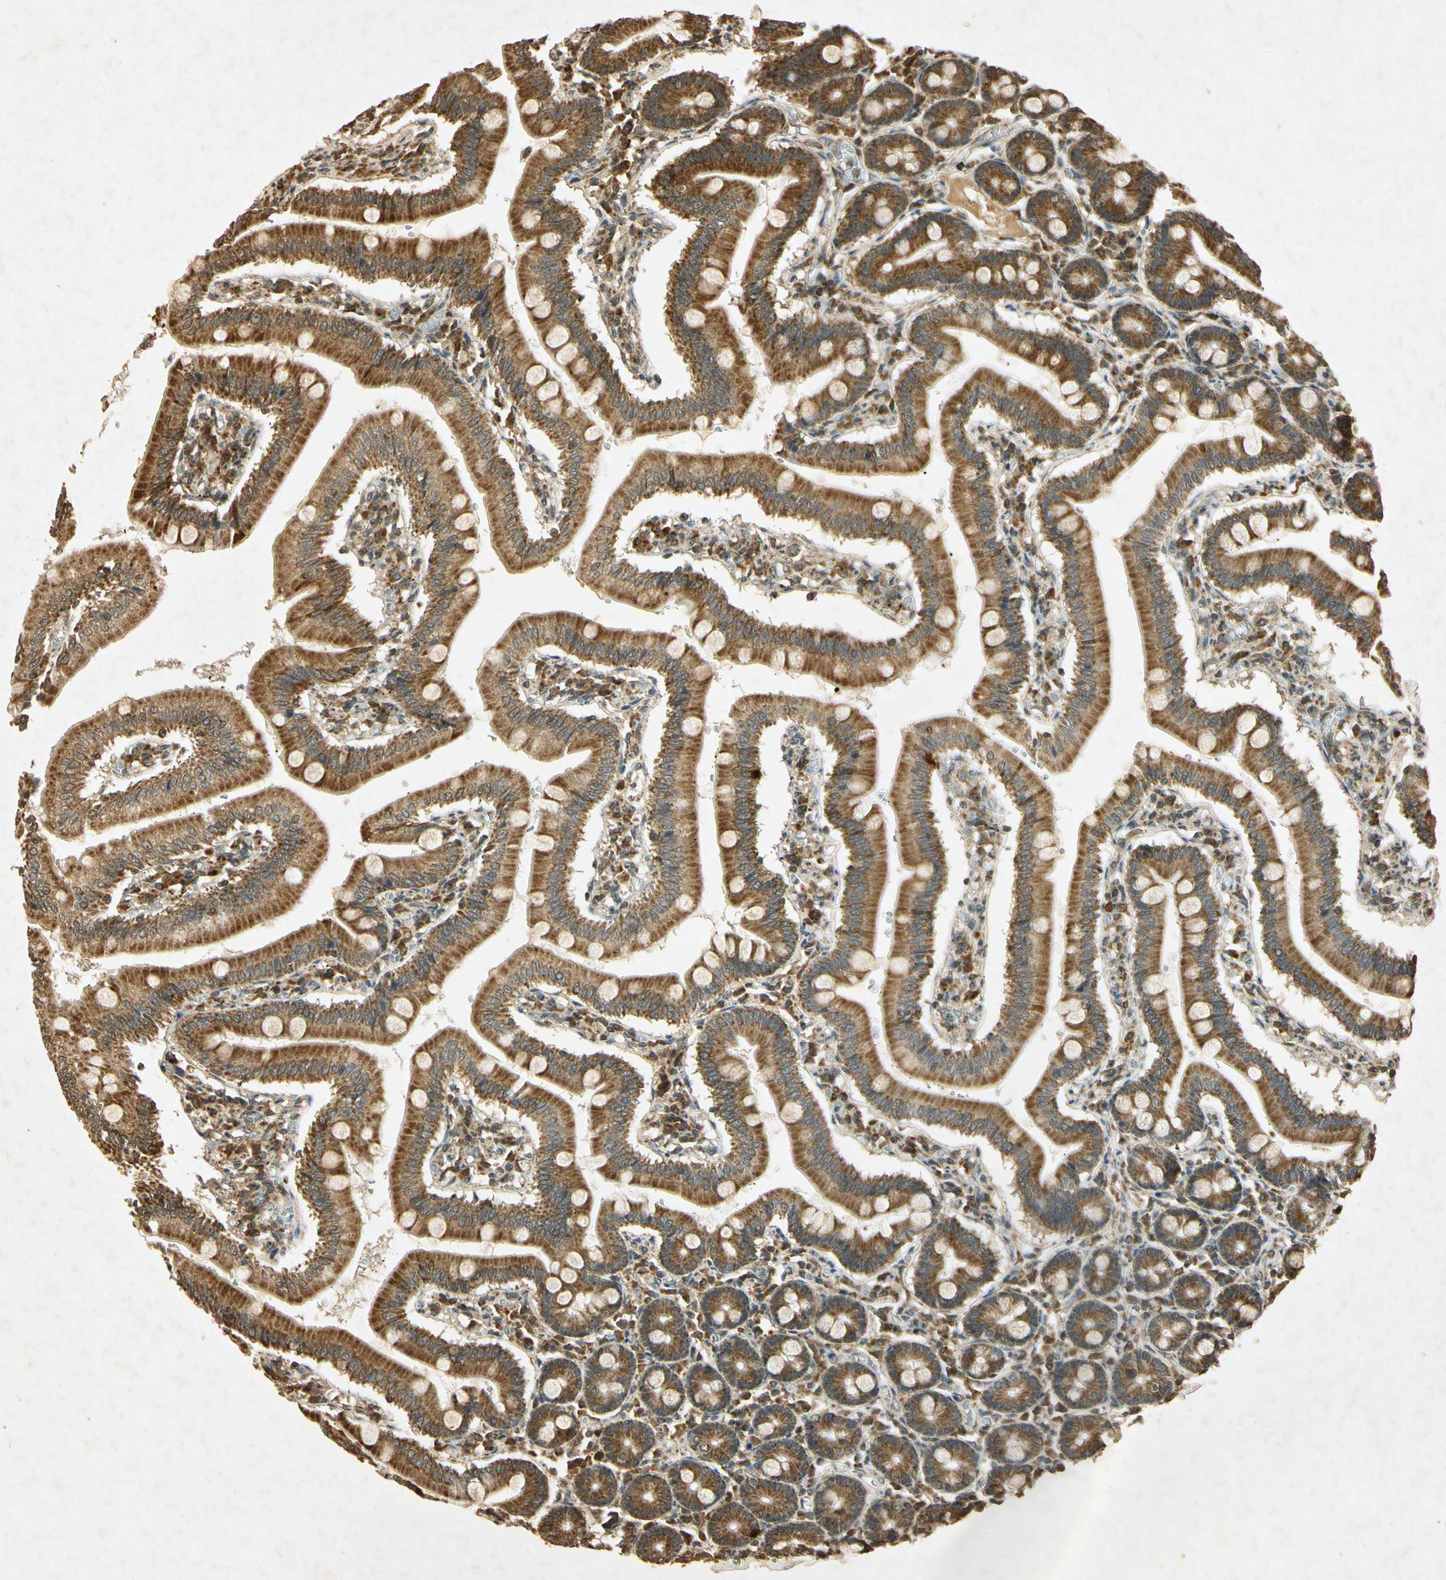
{"staining": {"intensity": "strong", "quantity": ">75%", "location": "cytoplasmic/membranous"}, "tissue": "small intestine", "cell_type": "Glandular cells", "image_type": "normal", "snomed": [{"axis": "morphology", "description": "Normal tissue, NOS"}, {"axis": "topography", "description": "Small intestine"}], "caption": "A brown stain highlights strong cytoplasmic/membranous expression of a protein in glandular cells of benign small intestine. The protein of interest is shown in brown color, while the nuclei are stained blue.", "gene": "PRDX3", "patient": {"sex": "male", "age": 71}}